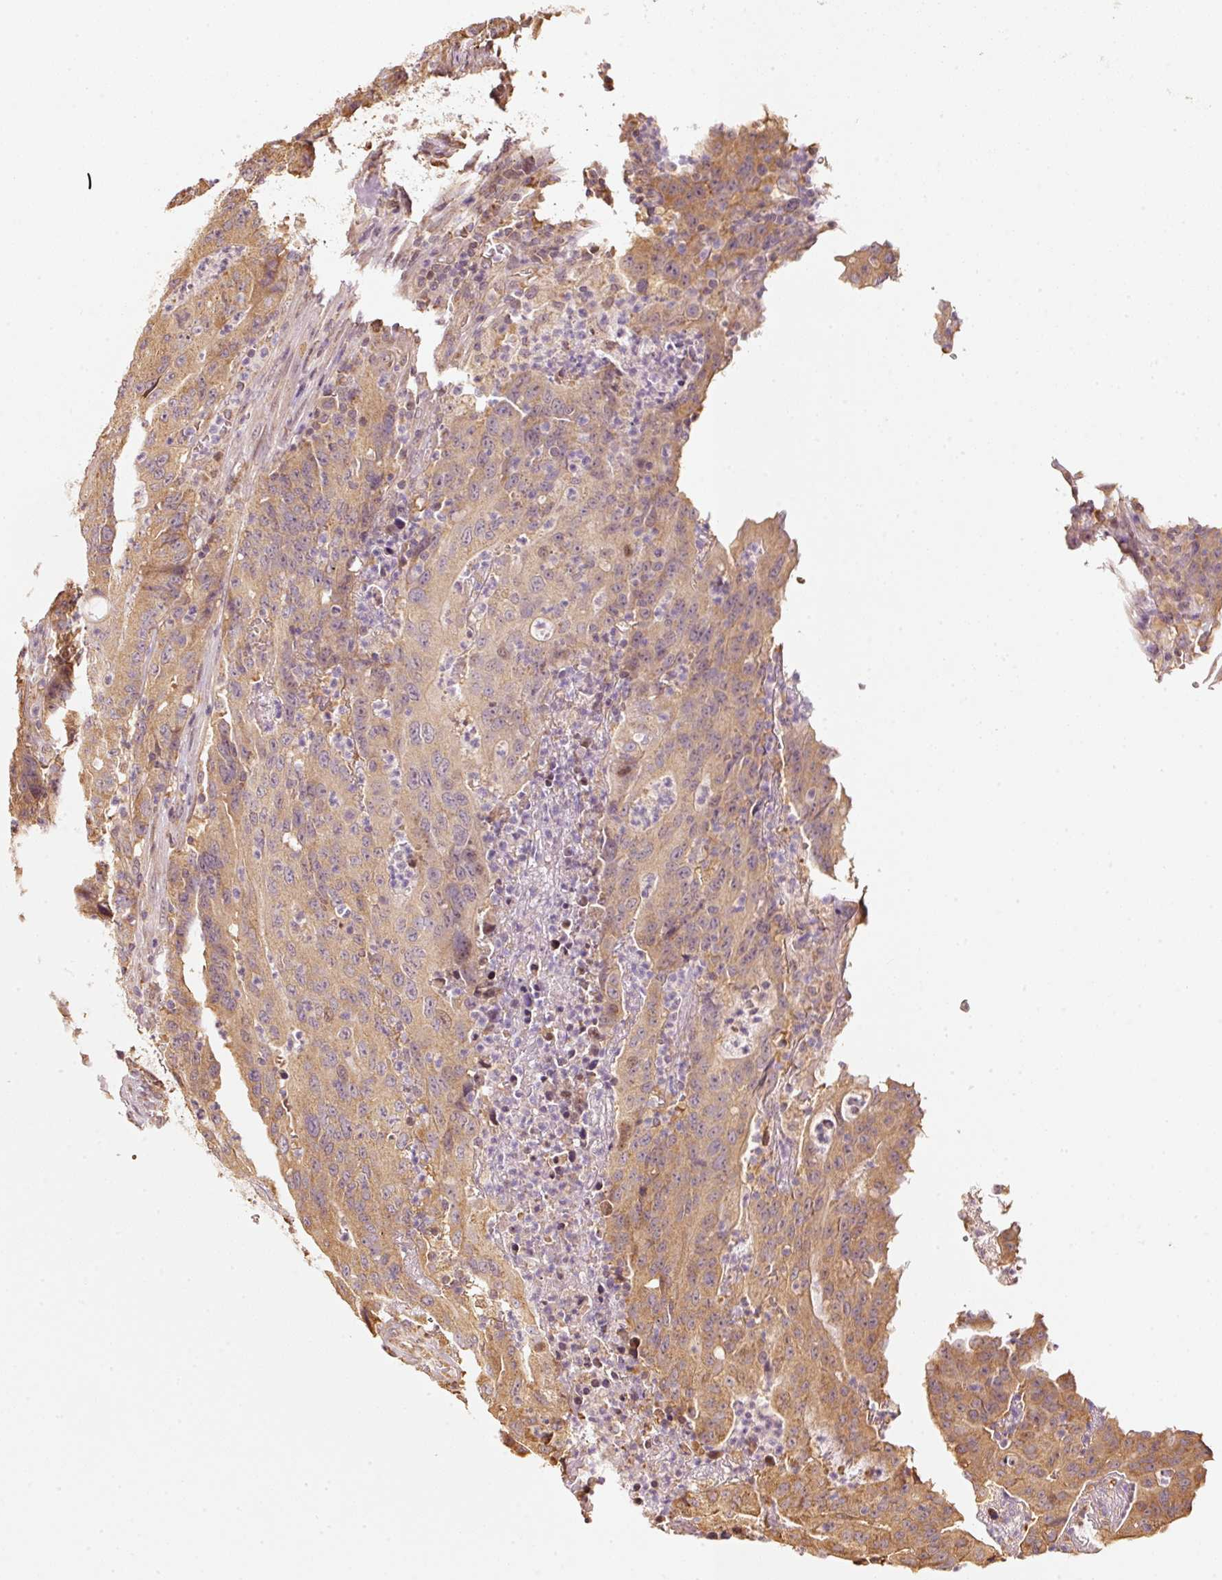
{"staining": {"intensity": "moderate", "quantity": ">75%", "location": "cytoplasmic/membranous"}, "tissue": "colorectal cancer", "cell_type": "Tumor cells", "image_type": "cancer", "snomed": [{"axis": "morphology", "description": "Adenocarcinoma, NOS"}, {"axis": "topography", "description": "Colon"}], "caption": "IHC (DAB (3,3'-diaminobenzidine)) staining of human colorectal adenocarcinoma shows moderate cytoplasmic/membranous protein staining in about >75% of tumor cells.", "gene": "RAB35", "patient": {"sex": "male", "age": 83}}